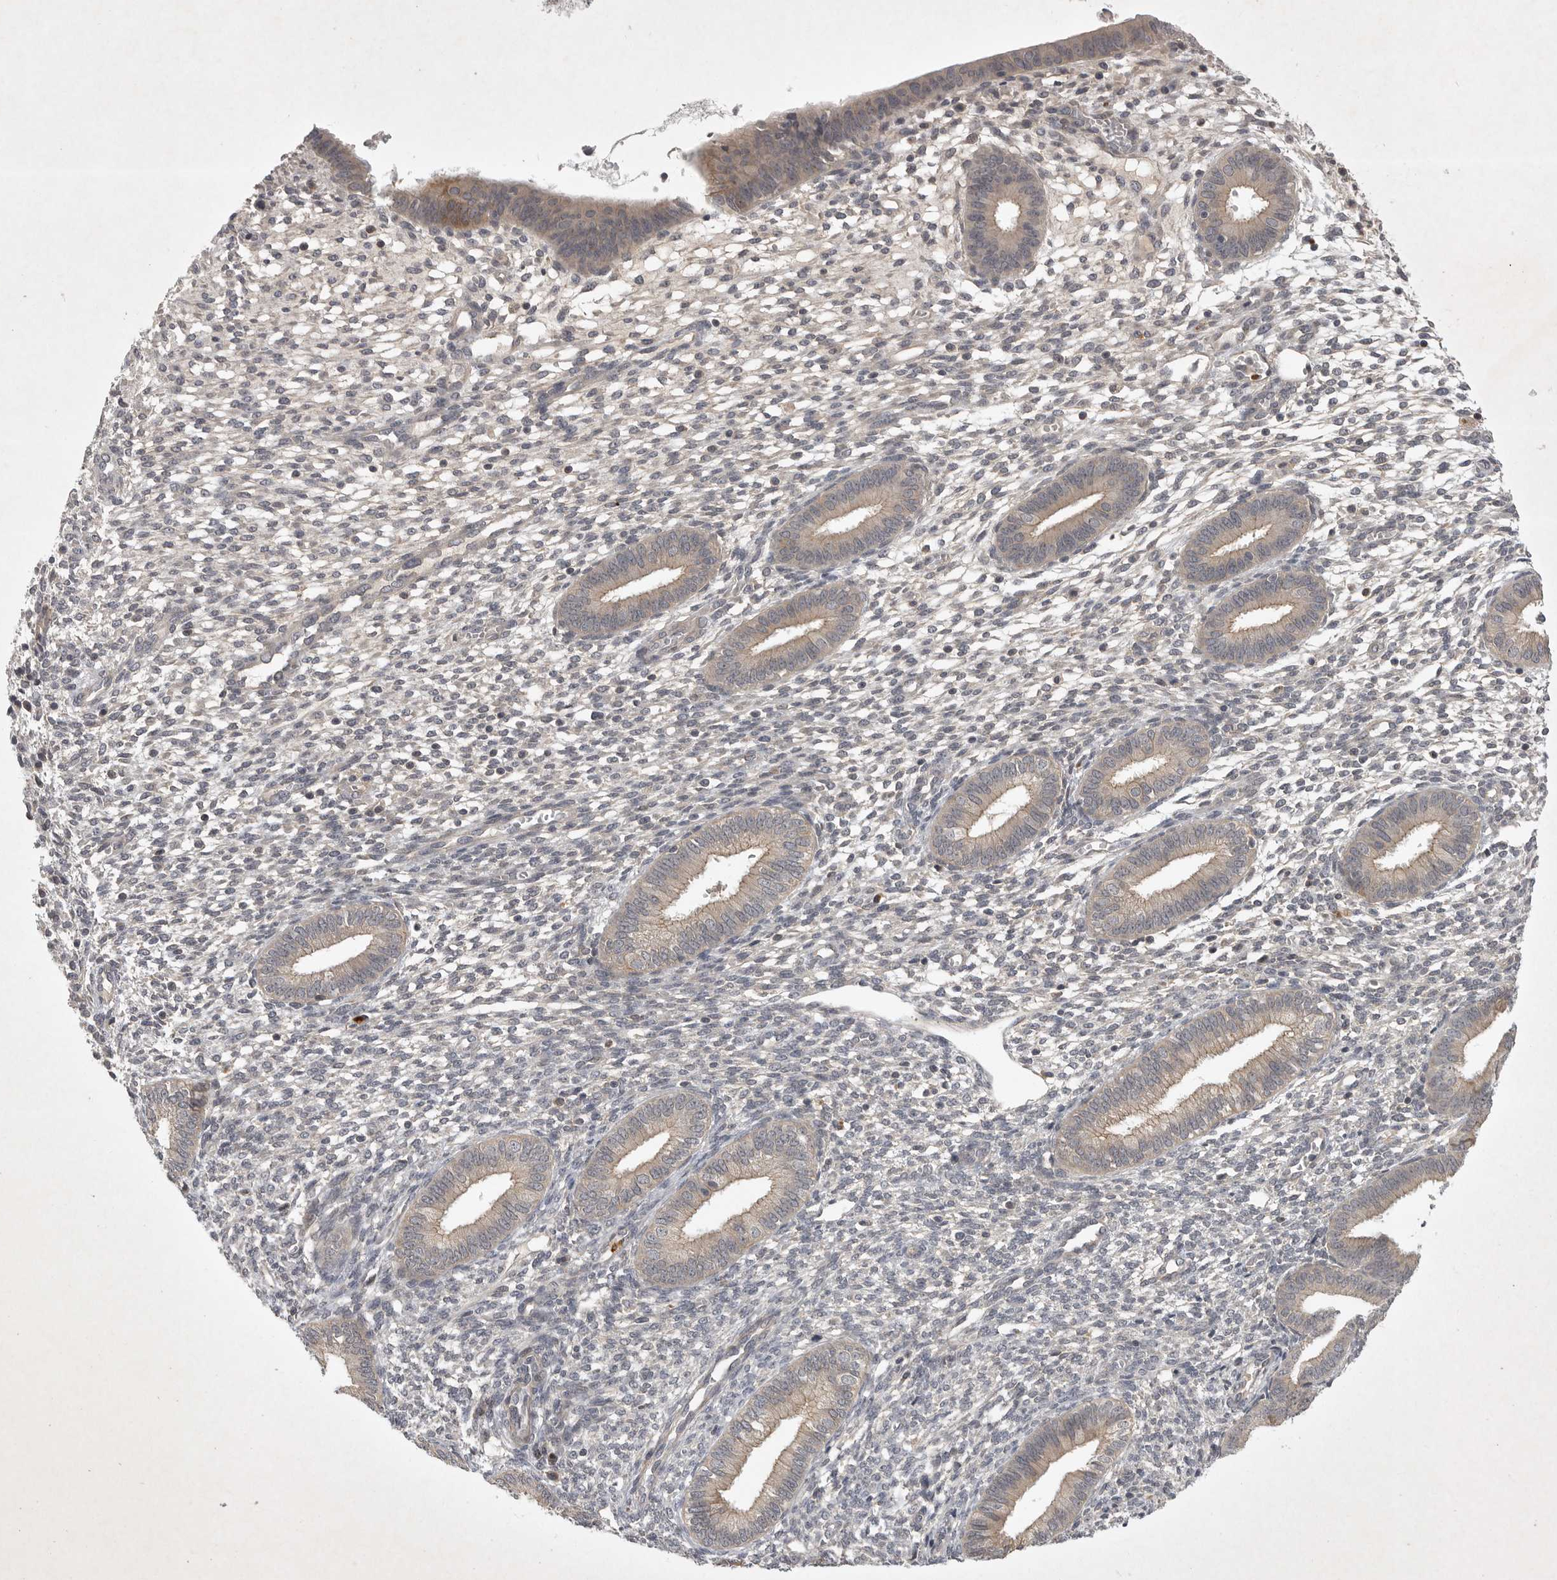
{"staining": {"intensity": "negative", "quantity": "none", "location": "none"}, "tissue": "endometrium", "cell_type": "Cells in endometrial stroma", "image_type": "normal", "snomed": [{"axis": "morphology", "description": "Normal tissue, NOS"}, {"axis": "topography", "description": "Endometrium"}], "caption": "This photomicrograph is of unremarkable endometrium stained with immunohistochemistry (IHC) to label a protein in brown with the nuclei are counter-stained blue. There is no positivity in cells in endometrial stroma. (Brightfield microscopy of DAB IHC at high magnification).", "gene": "UBE3D", "patient": {"sex": "female", "age": 46}}